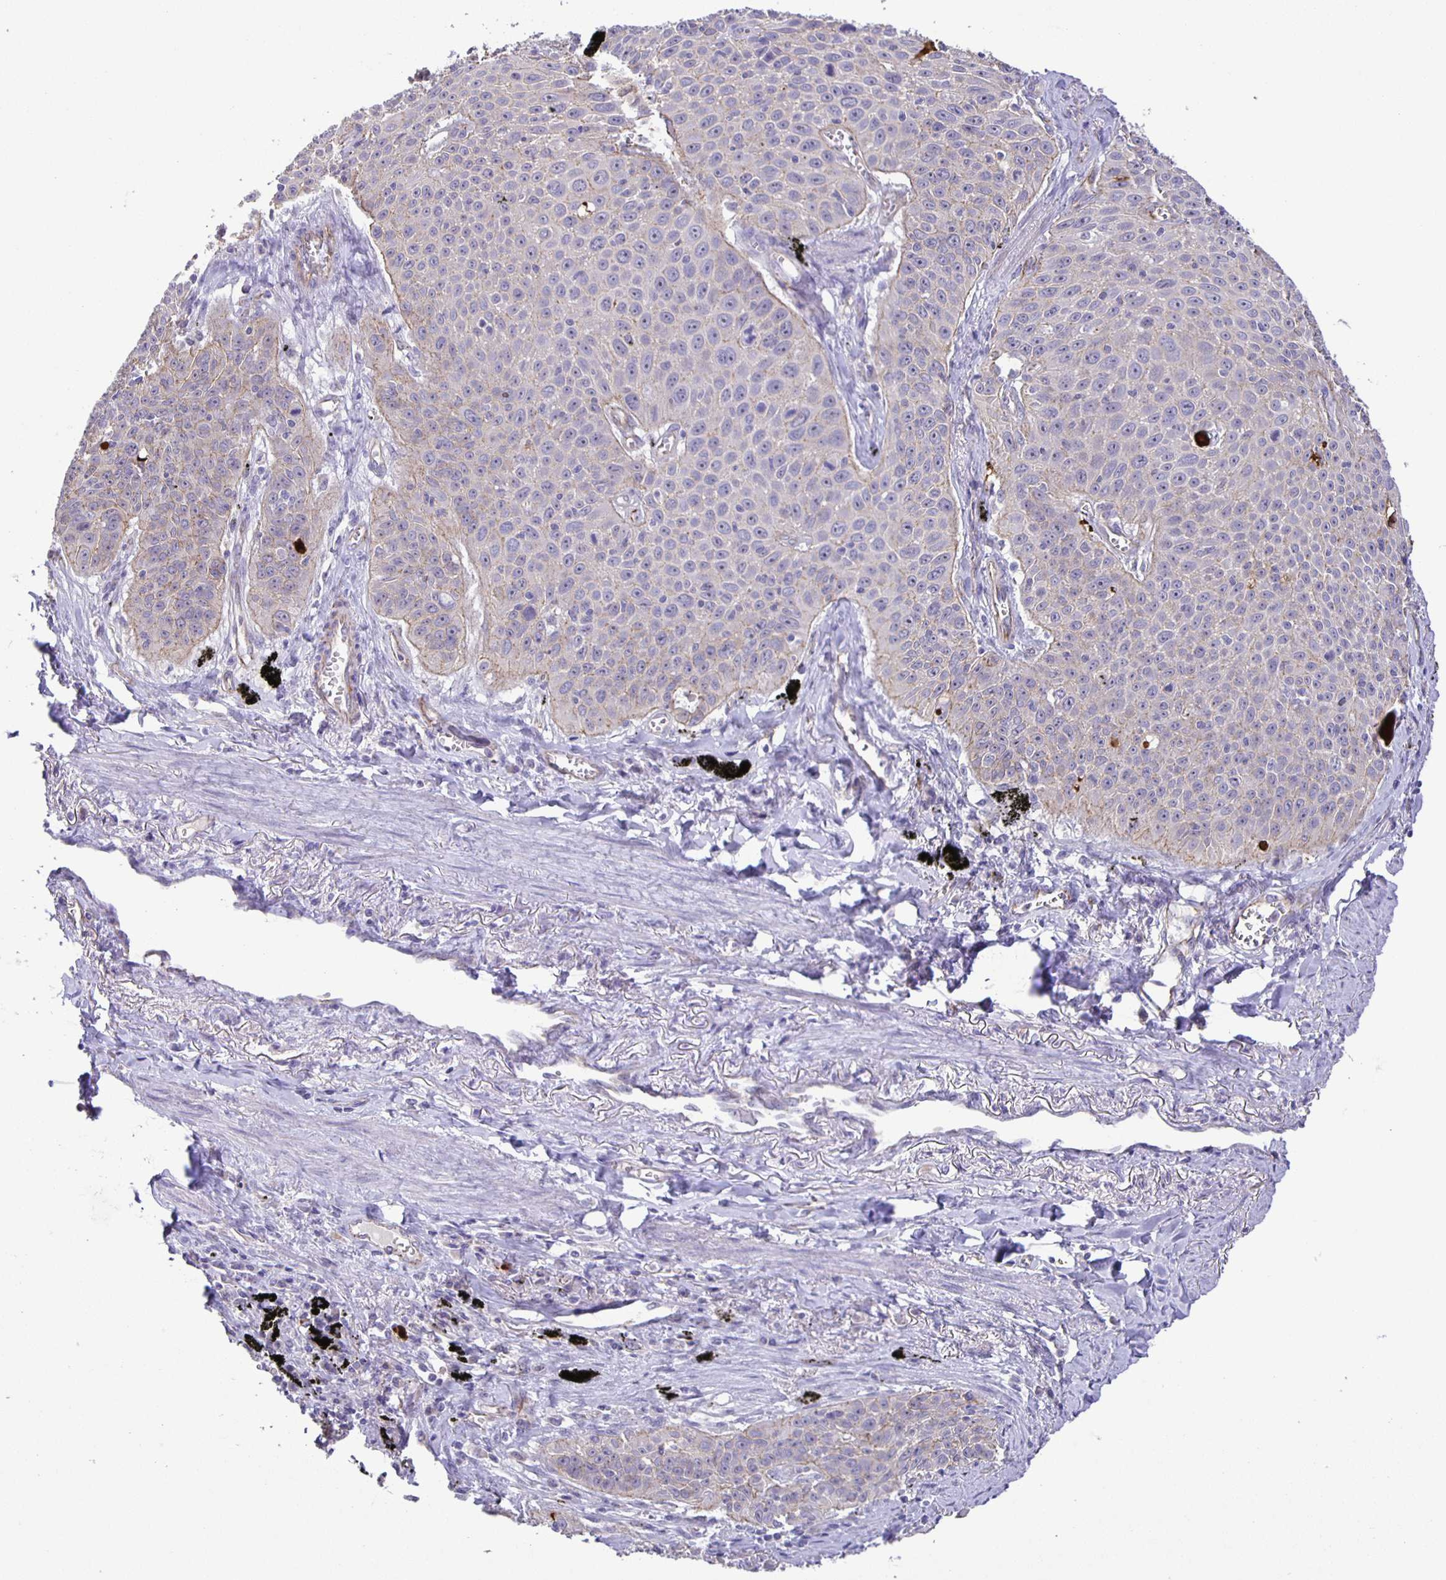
{"staining": {"intensity": "negative", "quantity": "none", "location": "none"}, "tissue": "lung cancer", "cell_type": "Tumor cells", "image_type": "cancer", "snomed": [{"axis": "morphology", "description": "Squamous cell carcinoma, NOS"}, {"axis": "morphology", "description": "Squamous cell carcinoma, metastatic, NOS"}, {"axis": "topography", "description": "Lymph node"}, {"axis": "topography", "description": "Lung"}], "caption": "DAB immunohistochemical staining of human lung metastatic squamous cell carcinoma shows no significant positivity in tumor cells.", "gene": "JMJD4", "patient": {"sex": "female", "age": 62}}